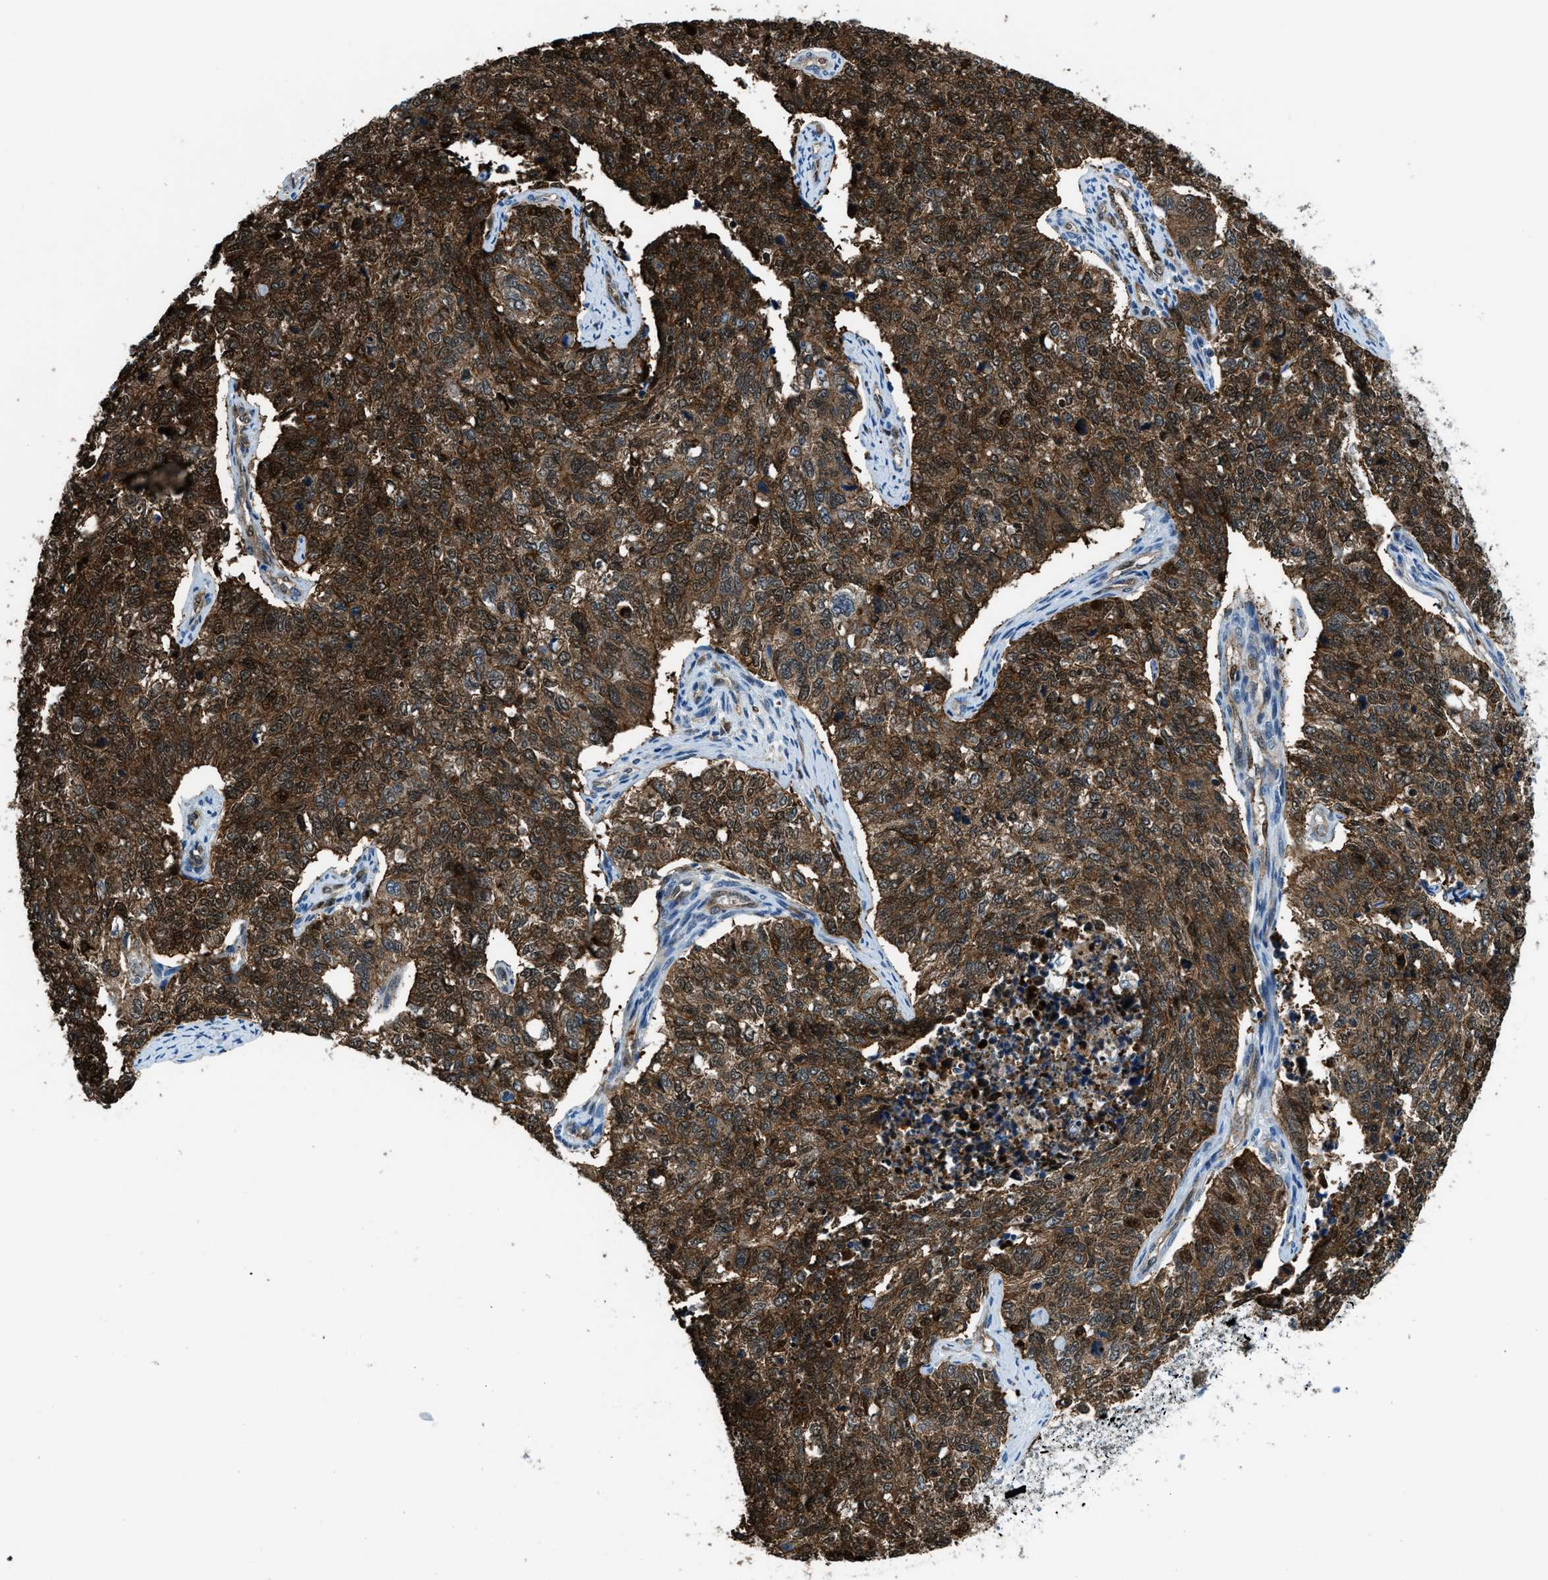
{"staining": {"intensity": "strong", "quantity": ">75%", "location": "cytoplasmic/membranous,nuclear"}, "tissue": "cervical cancer", "cell_type": "Tumor cells", "image_type": "cancer", "snomed": [{"axis": "morphology", "description": "Squamous cell carcinoma, NOS"}, {"axis": "topography", "description": "Cervix"}], "caption": "Tumor cells show strong cytoplasmic/membranous and nuclear expression in about >75% of cells in squamous cell carcinoma (cervical).", "gene": "YWHAE", "patient": {"sex": "female", "age": 63}}